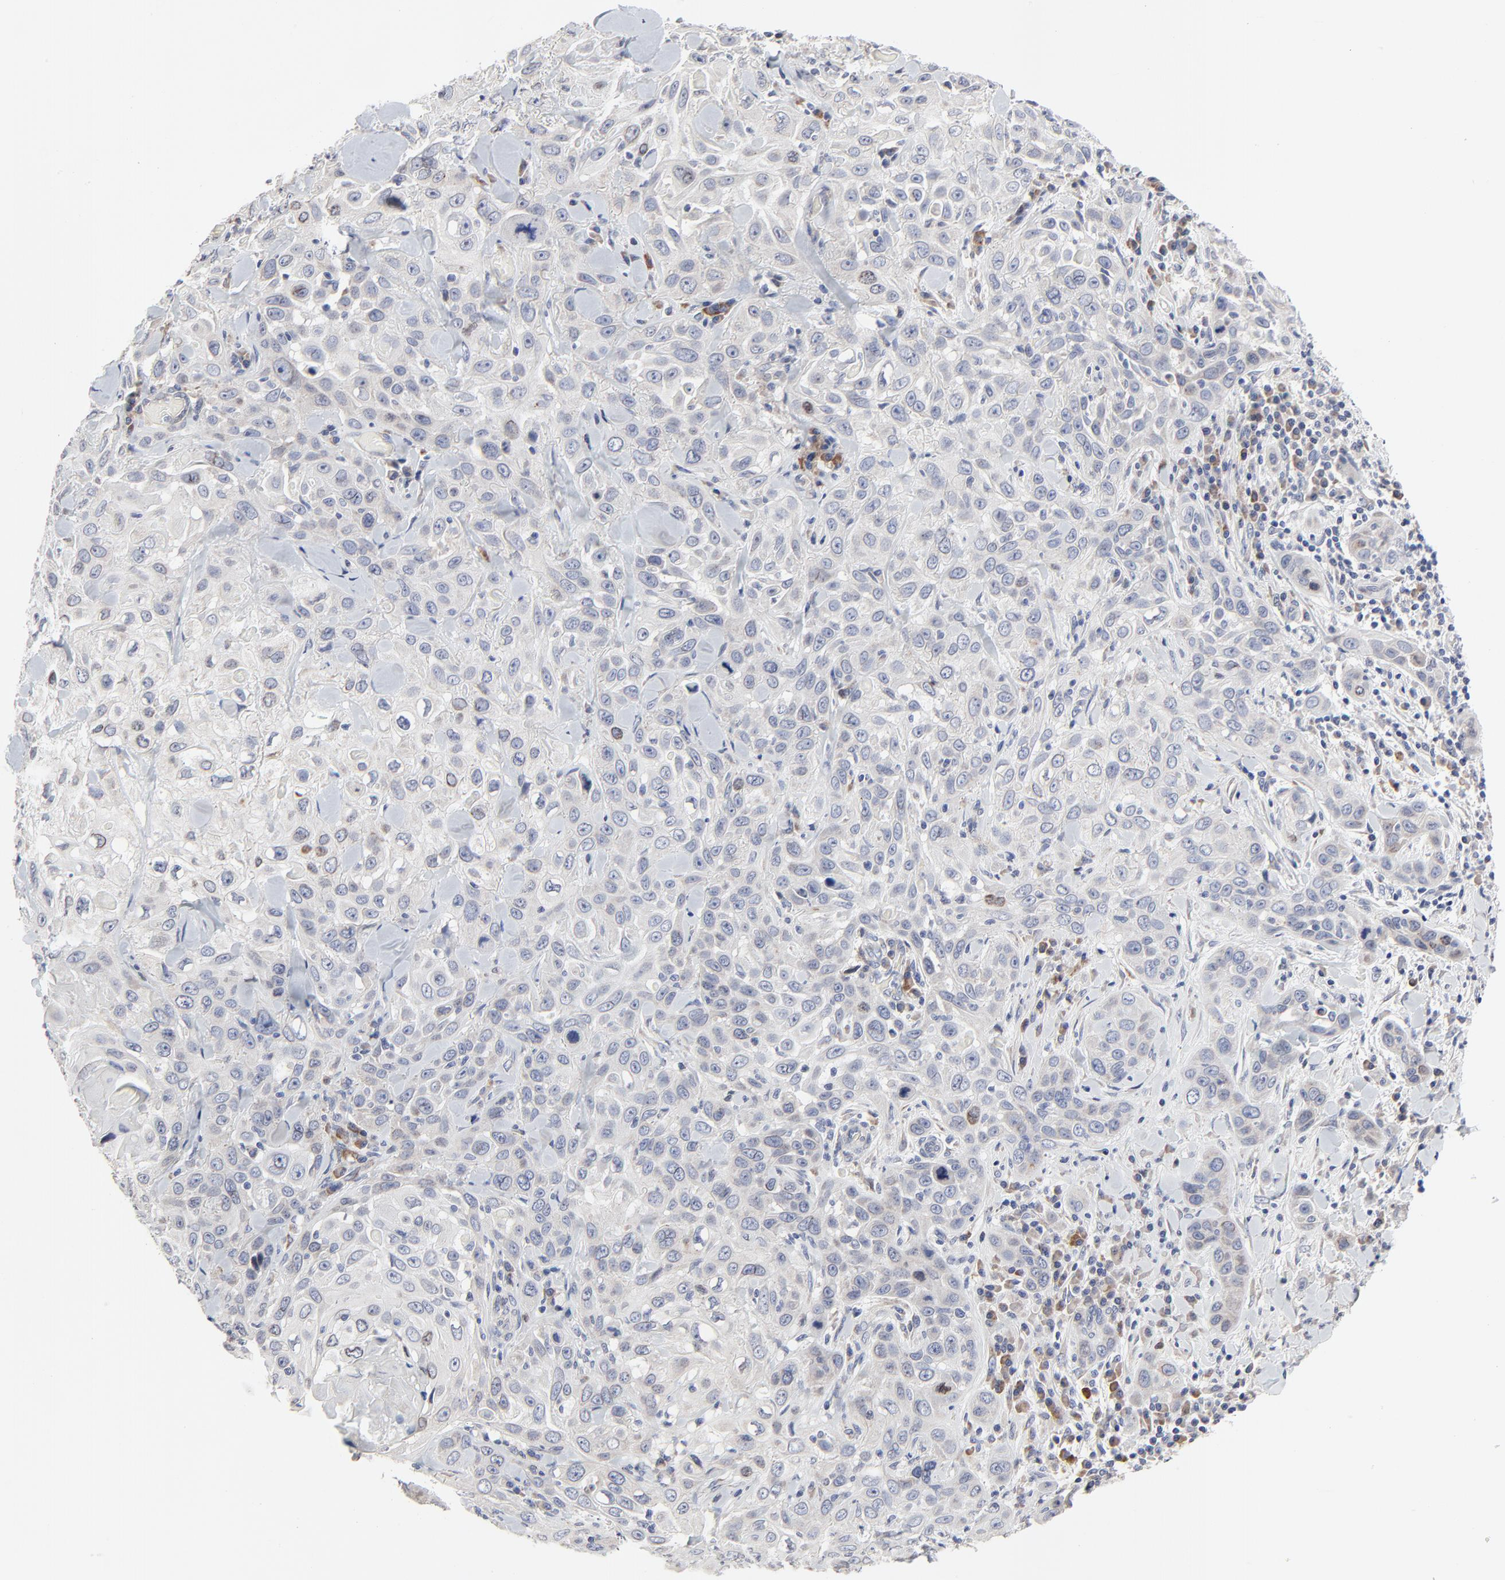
{"staining": {"intensity": "moderate", "quantity": "<25%", "location": "cytoplasmic/membranous,nuclear"}, "tissue": "skin cancer", "cell_type": "Tumor cells", "image_type": "cancer", "snomed": [{"axis": "morphology", "description": "Squamous cell carcinoma, NOS"}, {"axis": "topography", "description": "Skin"}], "caption": "Moderate cytoplasmic/membranous and nuclear positivity for a protein is seen in about <25% of tumor cells of squamous cell carcinoma (skin) using immunohistochemistry.", "gene": "NLGN3", "patient": {"sex": "male", "age": 84}}